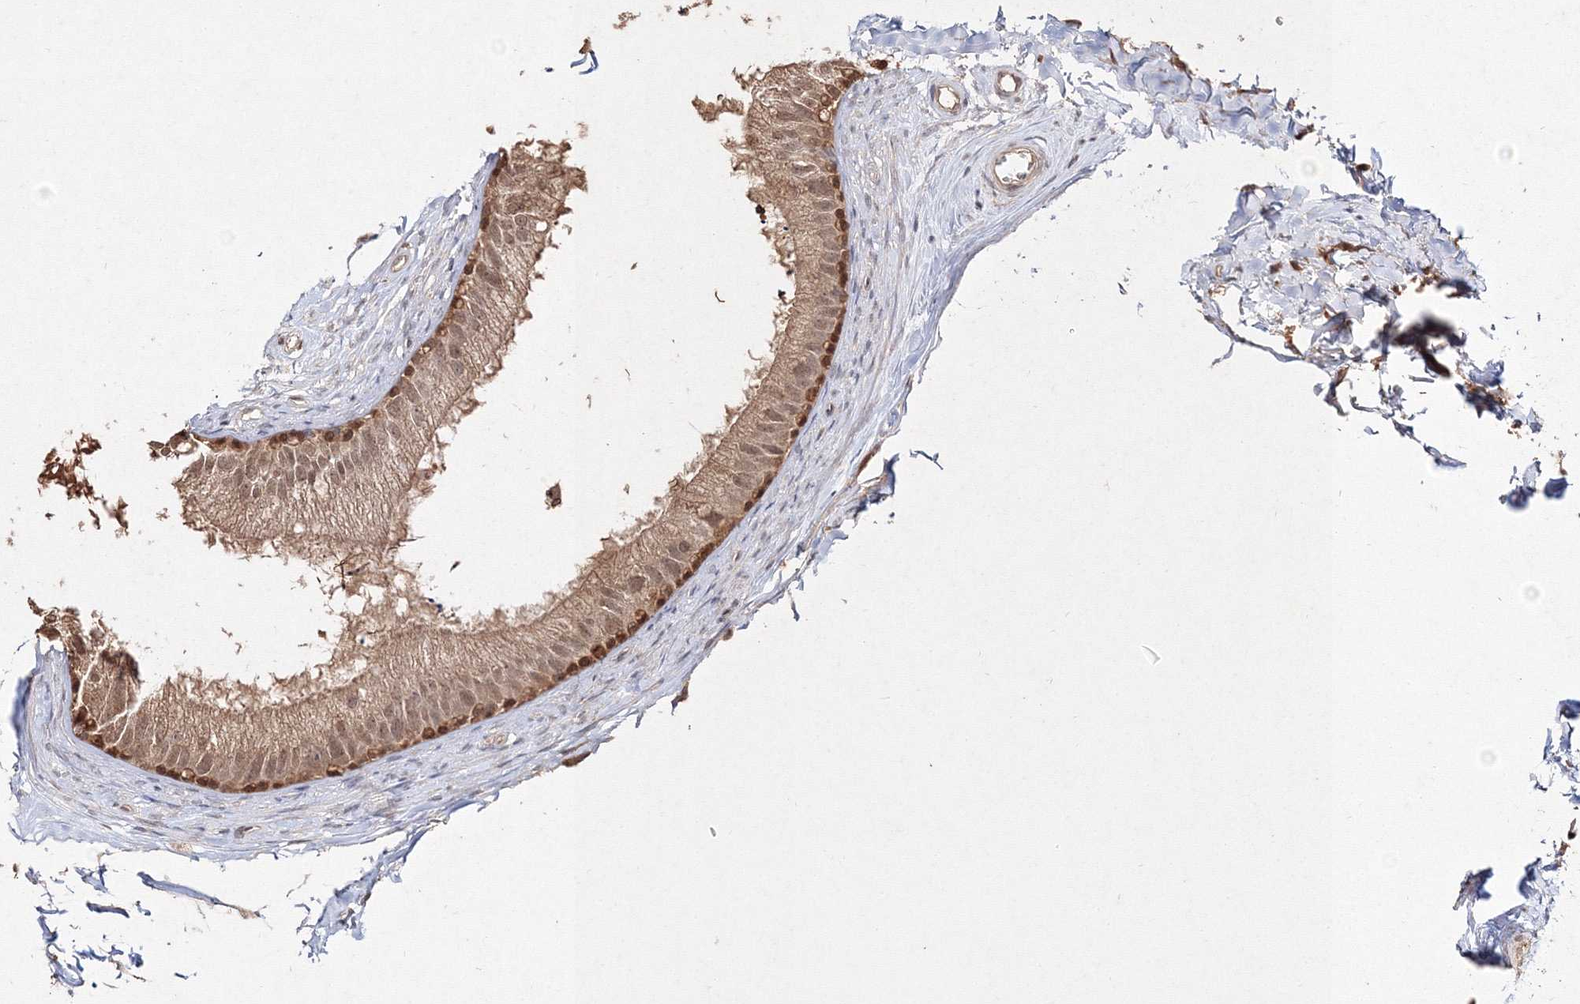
{"staining": {"intensity": "moderate", "quantity": ">75%", "location": "cytoplasmic/membranous,nuclear"}, "tissue": "epididymis", "cell_type": "Glandular cells", "image_type": "normal", "snomed": [{"axis": "morphology", "description": "Normal tissue, NOS"}, {"axis": "topography", "description": "Epididymis"}], "caption": "Moderate cytoplasmic/membranous,nuclear staining is present in approximately >75% of glandular cells in unremarkable epididymis.", "gene": "S100A11", "patient": {"sex": "male", "age": 56}}